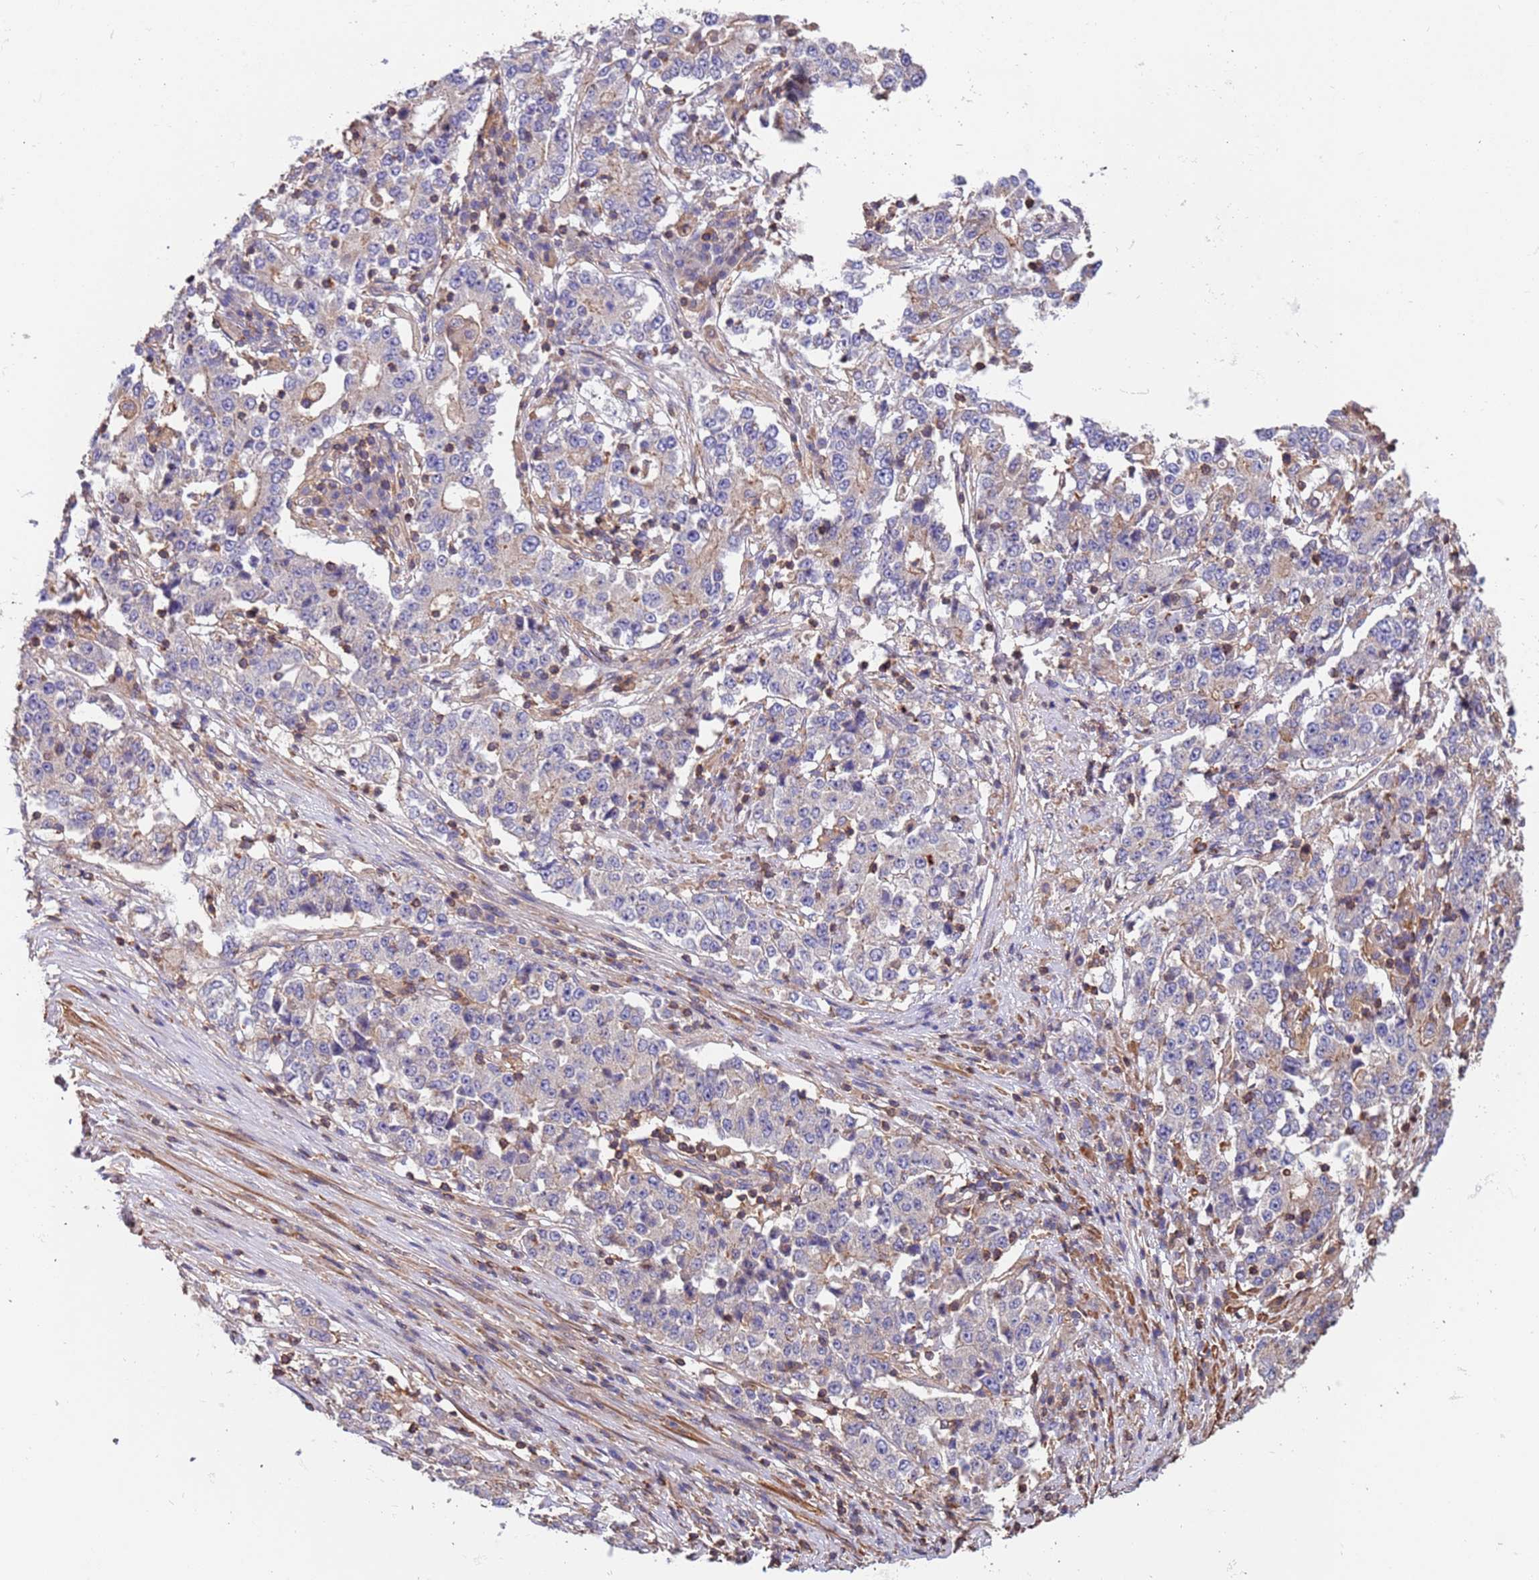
{"staining": {"intensity": "negative", "quantity": "none", "location": "none"}, "tissue": "stomach cancer", "cell_type": "Tumor cells", "image_type": "cancer", "snomed": [{"axis": "morphology", "description": "Adenocarcinoma, NOS"}, {"axis": "topography", "description": "Stomach"}], "caption": "An immunohistochemistry histopathology image of stomach adenocarcinoma is shown. There is no staining in tumor cells of stomach adenocarcinoma. (DAB (3,3'-diaminobenzidine) IHC, high magnification).", "gene": "SYT4", "patient": {"sex": "male", "age": 59}}